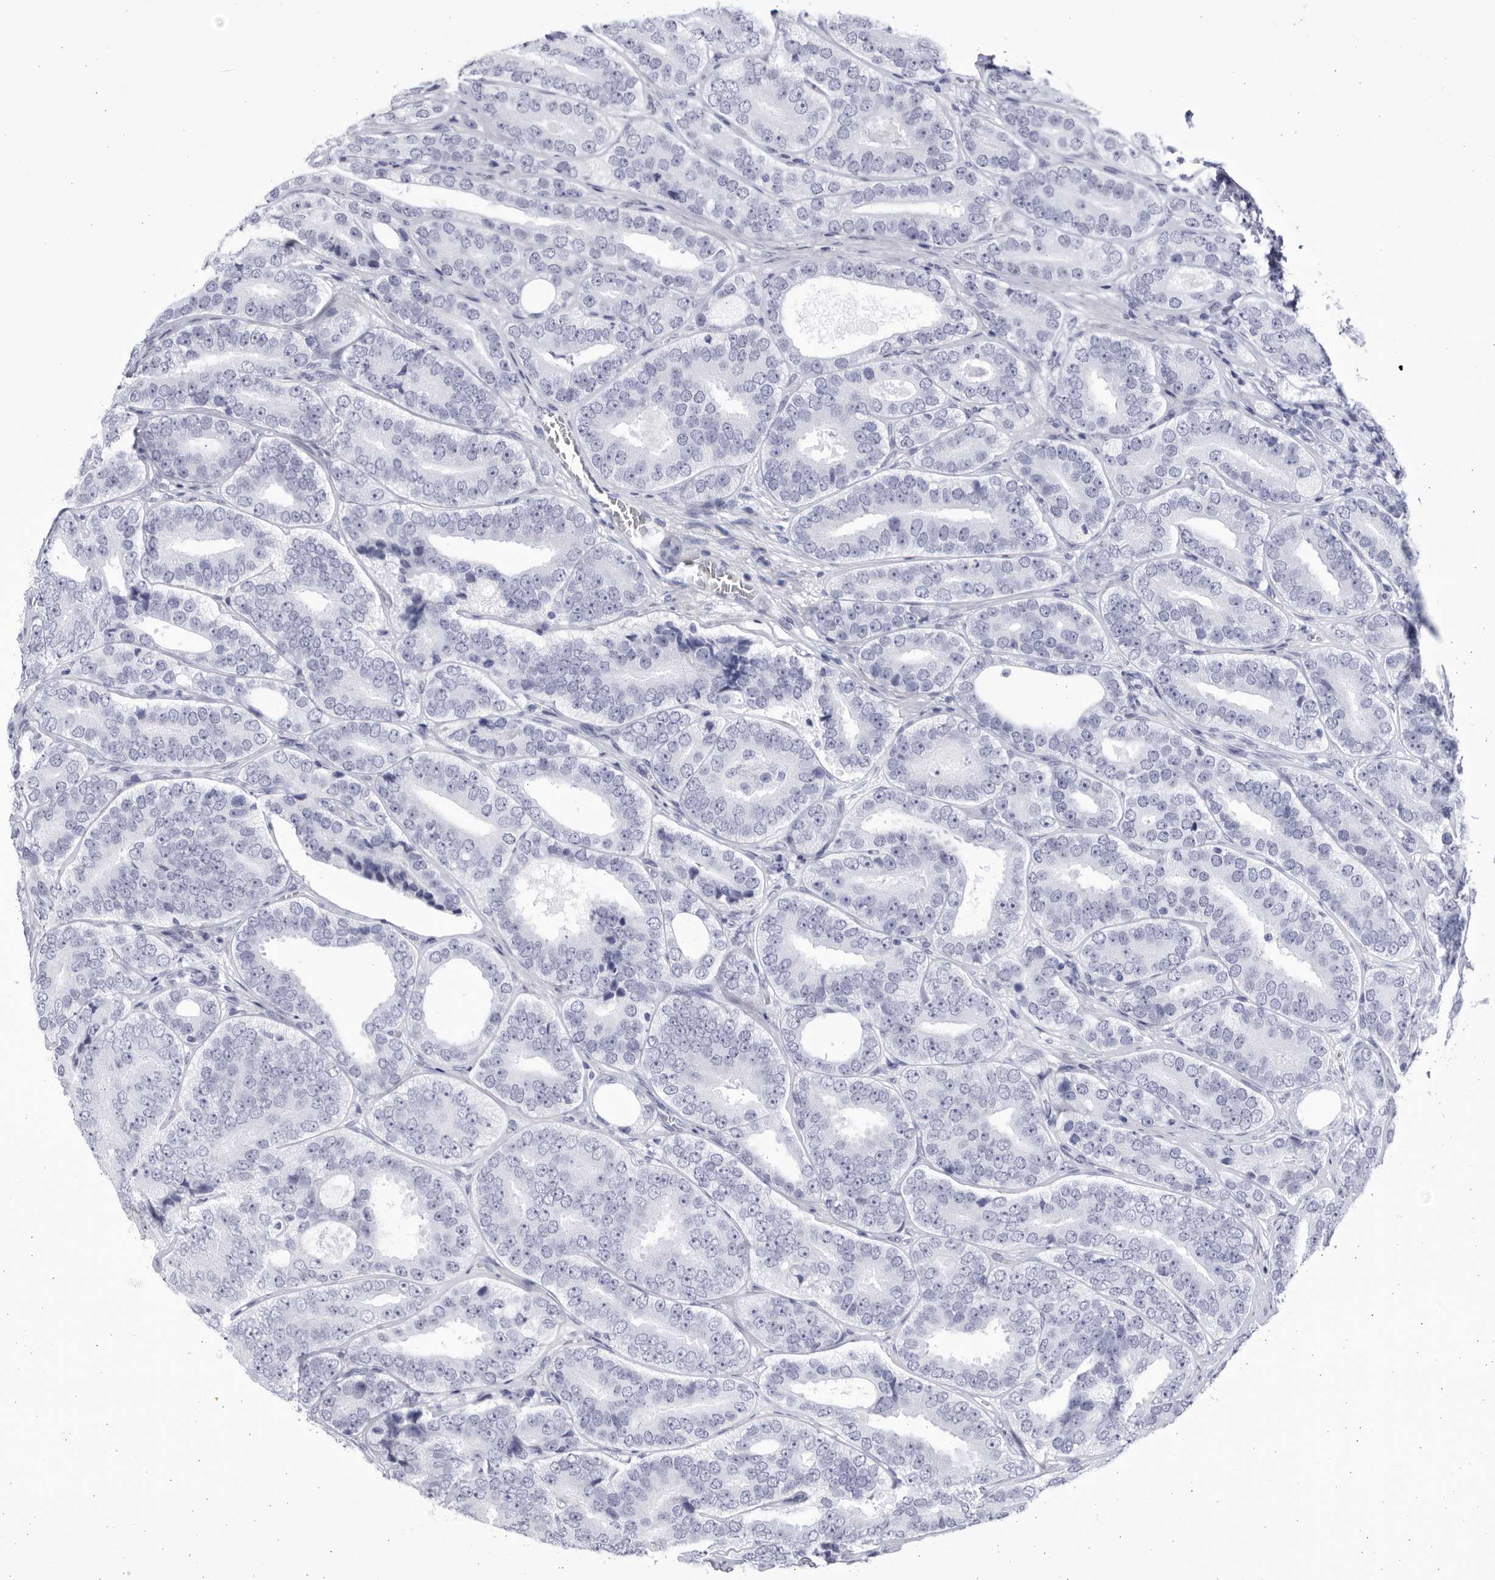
{"staining": {"intensity": "negative", "quantity": "none", "location": "none"}, "tissue": "prostate cancer", "cell_type": "Tumor cells", "image_type": "cancer", "snomed": [{"axis": "morphology", "description": "Adenocarcinoma, High grade"}, {"axis": "topography", "description": "Prostate"}], "caption": "This photomicrograph is of prostate high-grade adenocarcinoma stained with IHC to label a protein in brown with the nuclei are counter-stained blue. There is no positivity in tumor cells.", "gene": "CCDC181", "patient": {"sex": "male", "age": 56}}